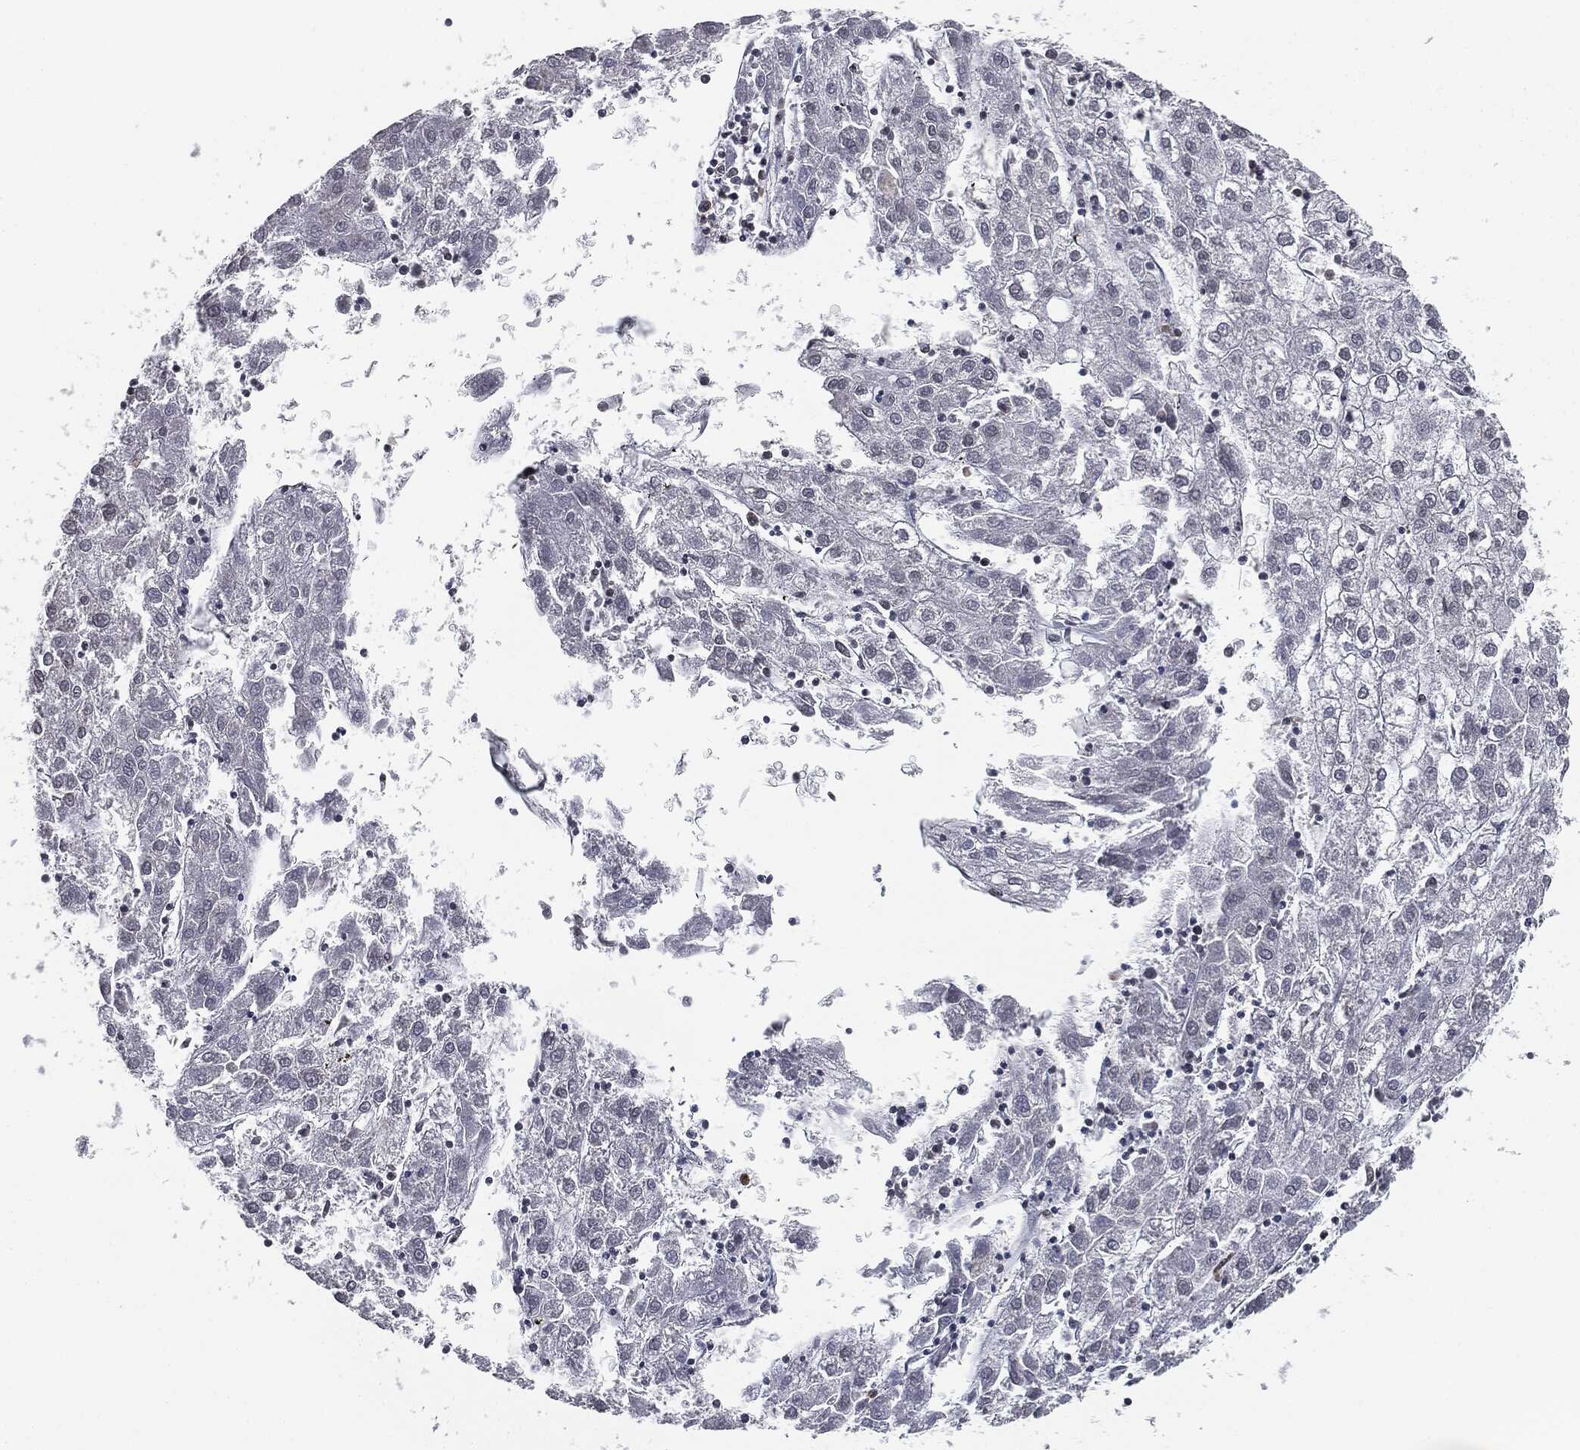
{"staining": {"intensity": "negative", "quantity": "none", "location": "none"}, "tissue": "liver cancer", "cell_type": "Tumor cells", "image_type": "cancer", "snomed": [{"axis": "morphology", "description": "Carcinoma, Hepatocellular, NOS"}, {"axis": "topography", "description": "Liver"}], "caption": "The photomicrograph shows no significant positivity in tumor cells of liver hepatocellular carcinoma.", "gene": "TBC1D22A", "patient": {"sex": "male", "age": 72}}